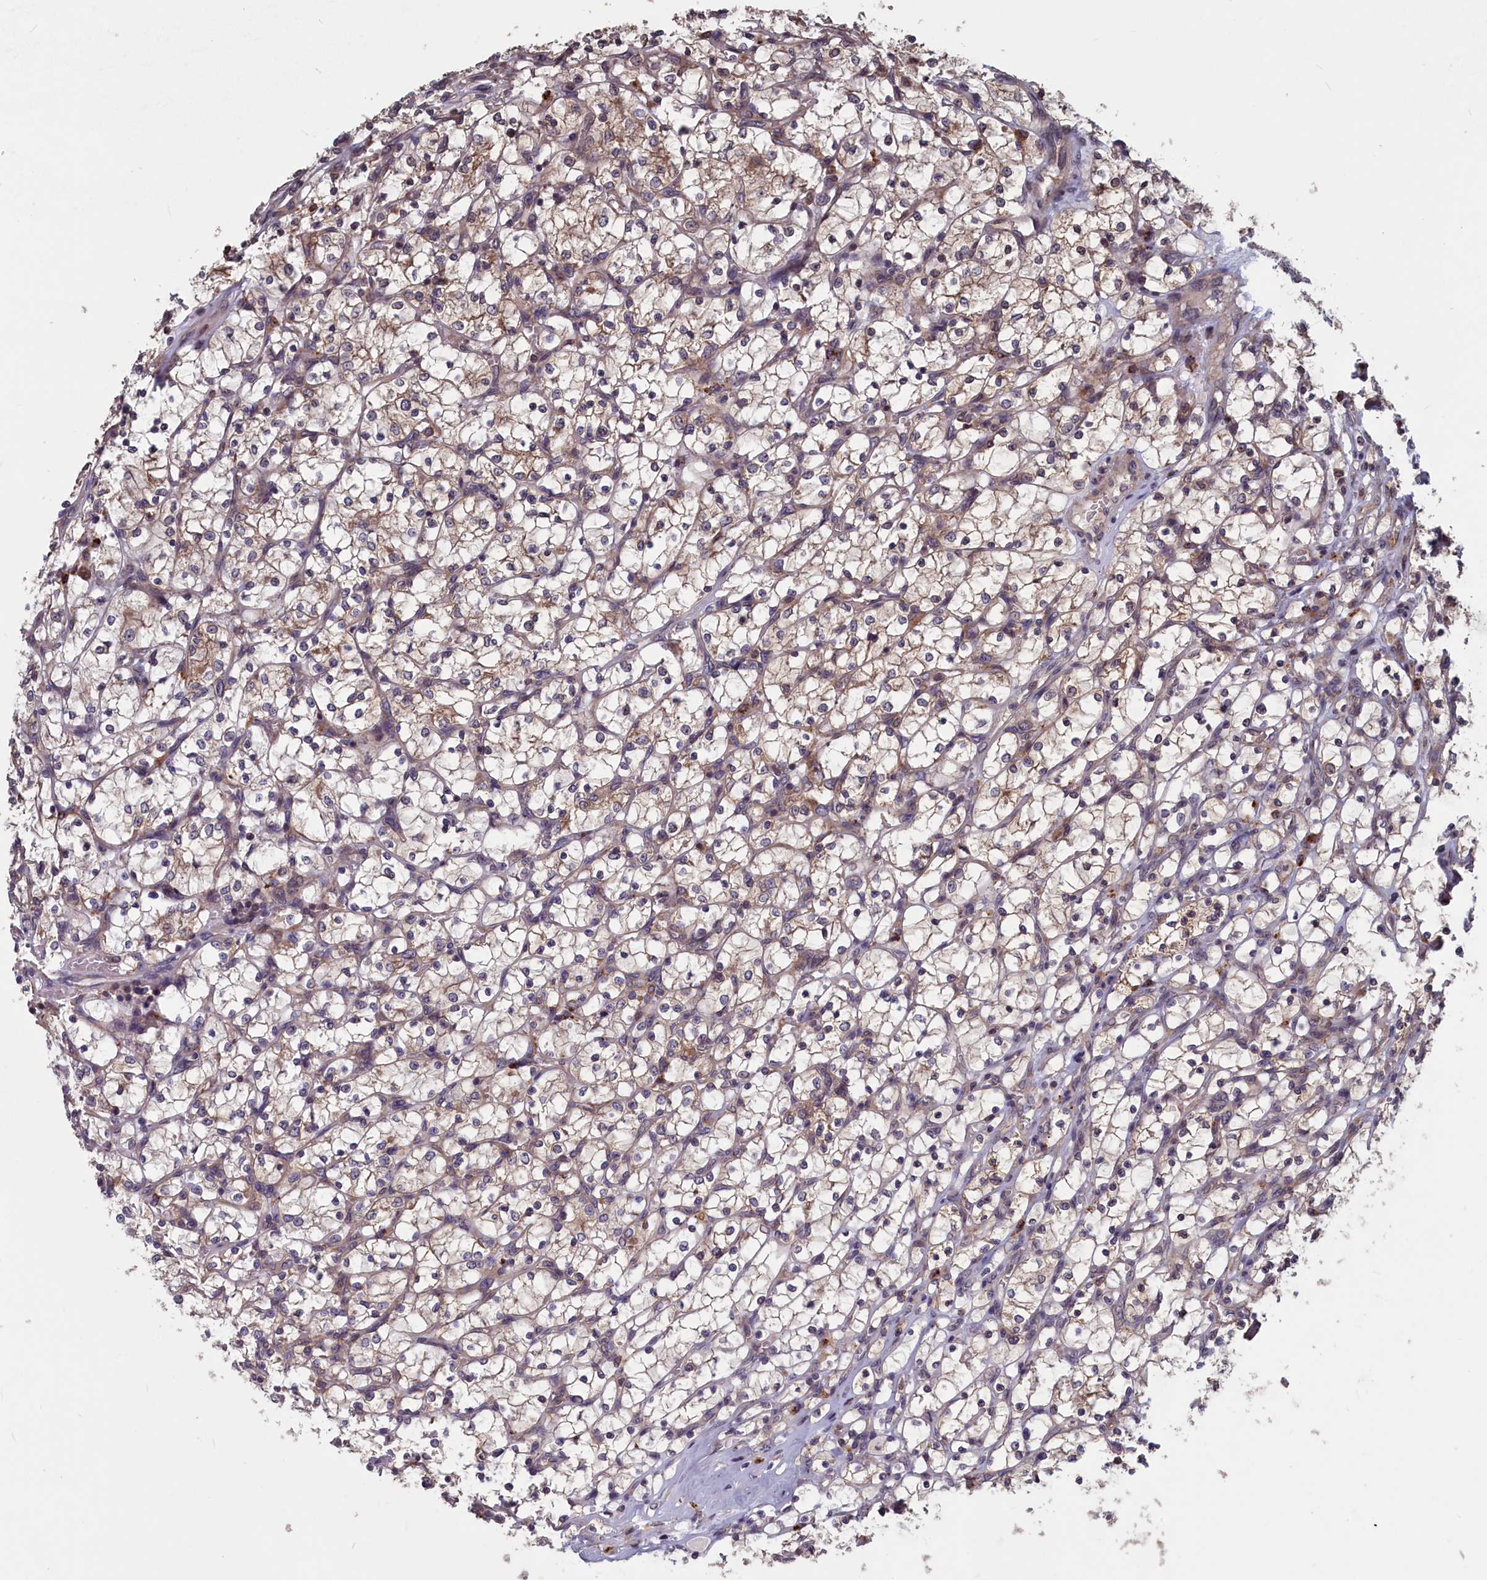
{"staining": {"intensity": "weak", "quantity": "<25%", "location": "cytoplasmic/membranous"}, "tissue": "renal cancer", "cell_type": "Tumor cells", "image_type": "cancer", "snomed": [{"axis": "morphology", "description": "Adenocarcinoma, NOS"}, {"axis": "topography", "description": "Kidney"}], "caption": "A high-resolution photomicrograph shows immunohistochemistry (IHC) staining of adenocarcinoma (renal), which displays no significant expression in tumor cells.", "gene": "CACTIN", "patient": {"sex": "female", "age": 69}}